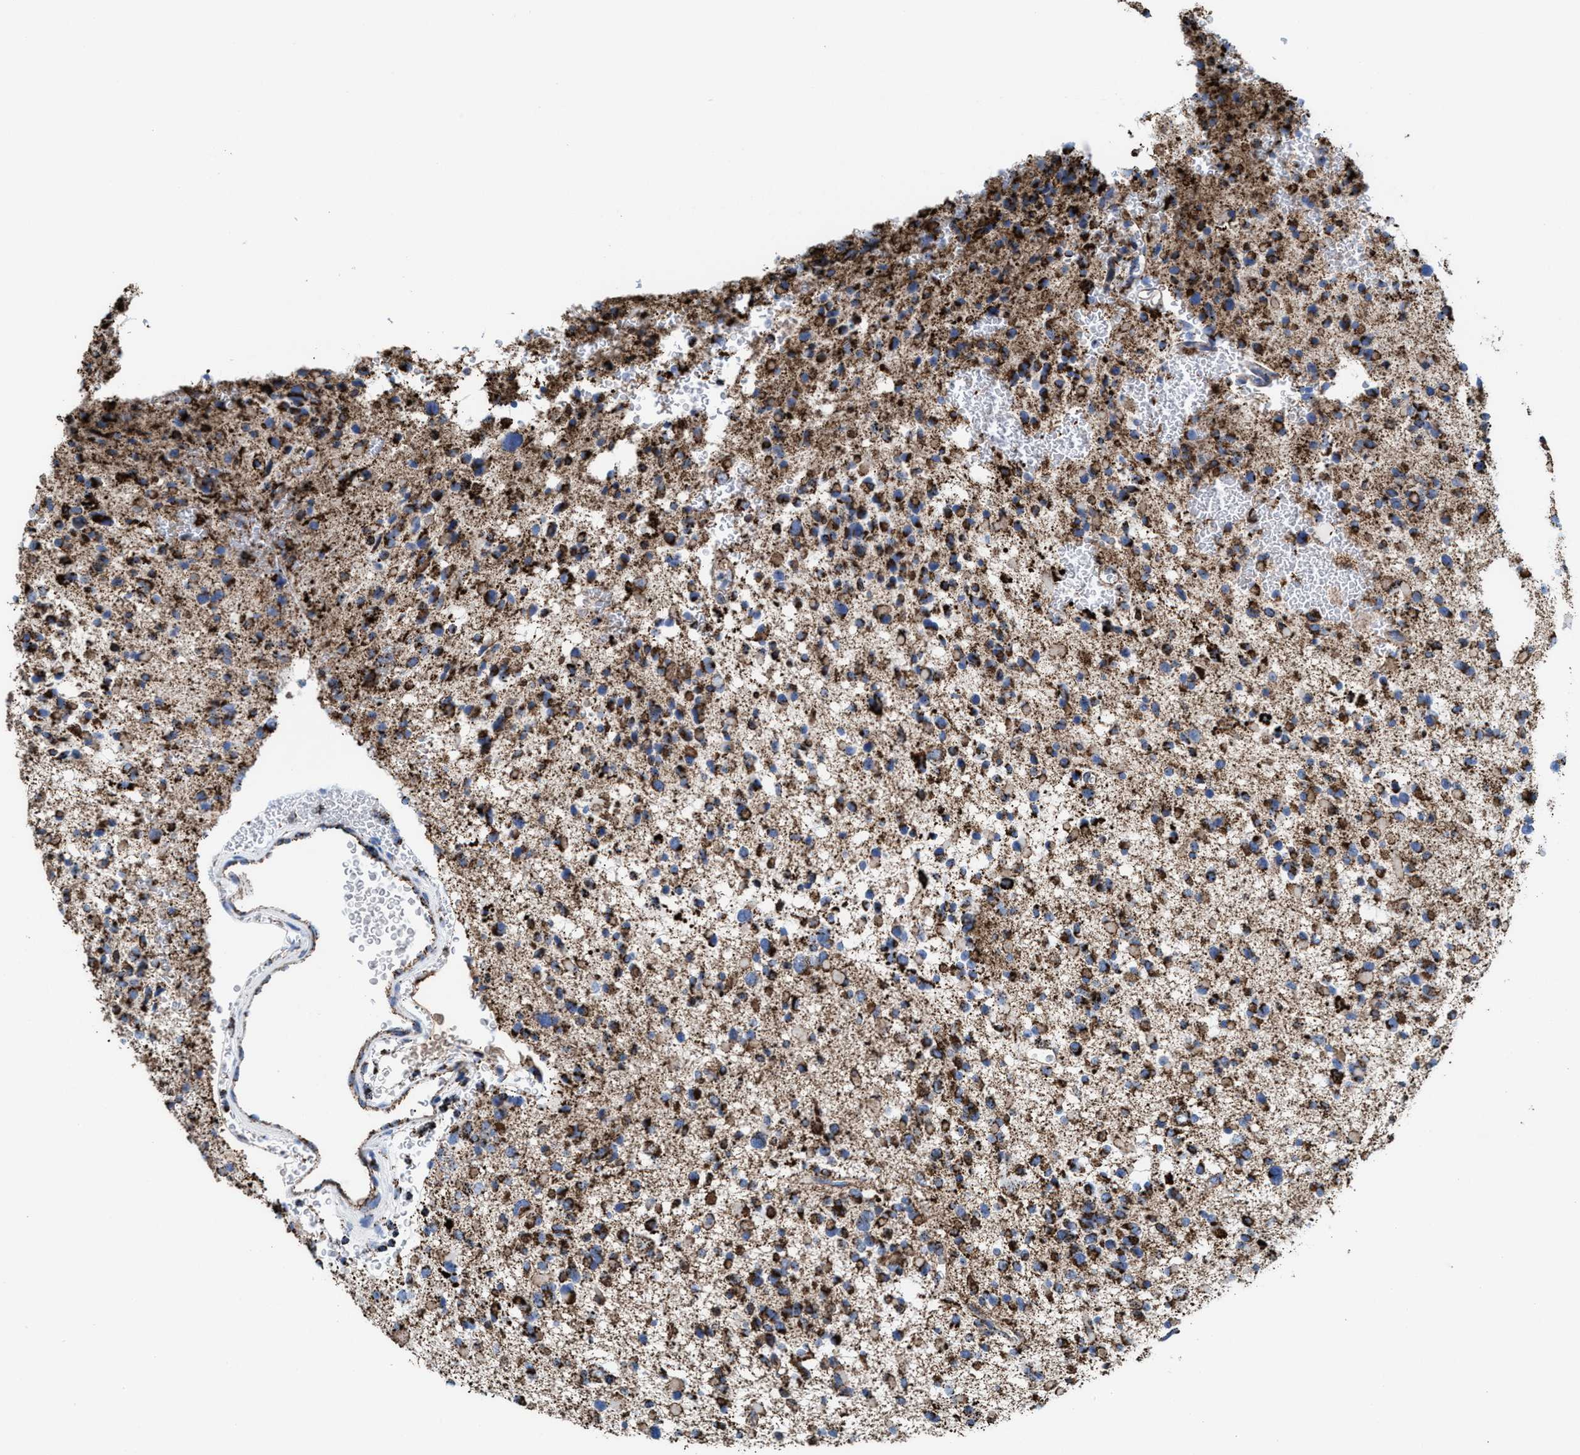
{"staining": {"intensity": "moderate", "quantity": ">75%", "location": "cytoplasmic/membranous"}, "tissue": "glioma", "cell_type": "Tumor cells", "image_type": "cancer", "snomed": [{"axis": "morphology", "description": "Glioma, malignant, Low grade"}, {"axis": "topography", "description": "Brain"}], "caption": "Malignant glioma (low-grade) was stained to show a protein in brown. There is medium levels of moderate cytoplasmic/membranous expression in approximately >75% of tumor cells.", "gene": "ECHS1", "patient": {"sex": "female", "age": 22}}